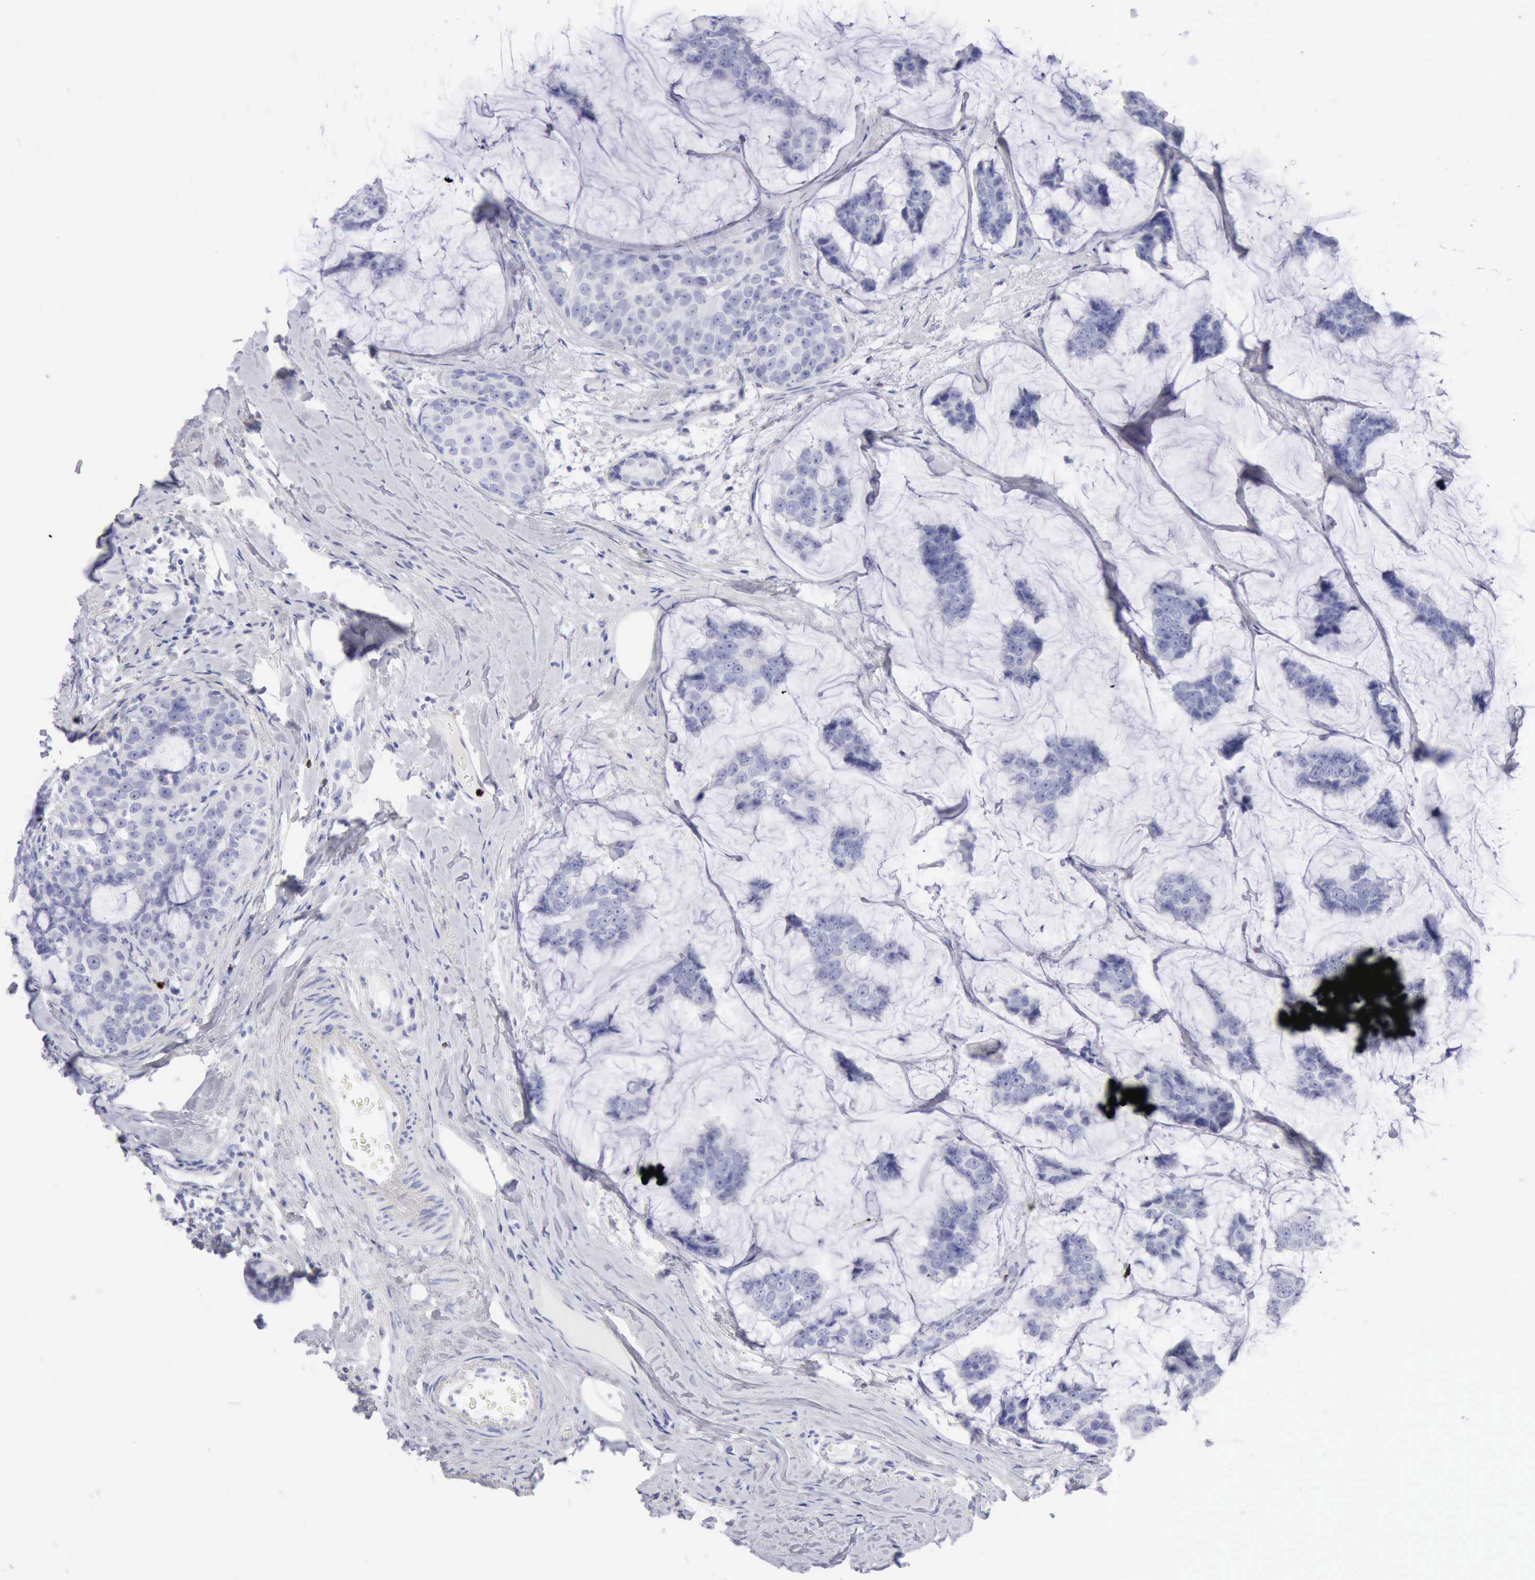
{"staining": {"intensity": "negative", "quantity": "none", "location": "none"}, "tissue": "breast cancer", "cell_type": "Tumor cells", "image_type": "cancer", "snomed": [{"axis": "morphology", "description": "Normal tissue, NOS"}, {"axis": "morphology", "description": "Duct carcinoma"}, {"axis": "topography", "description": "Breast"}], "caption": "Immunohistochemistry (IHC) of human breast cancer shows no staining in tumor cells. (Immunohistochemistry (IHC), brightfield microscopy, high magnification).", "gene": "GZMB", "patient": {"sex": "female", "age": 50}}